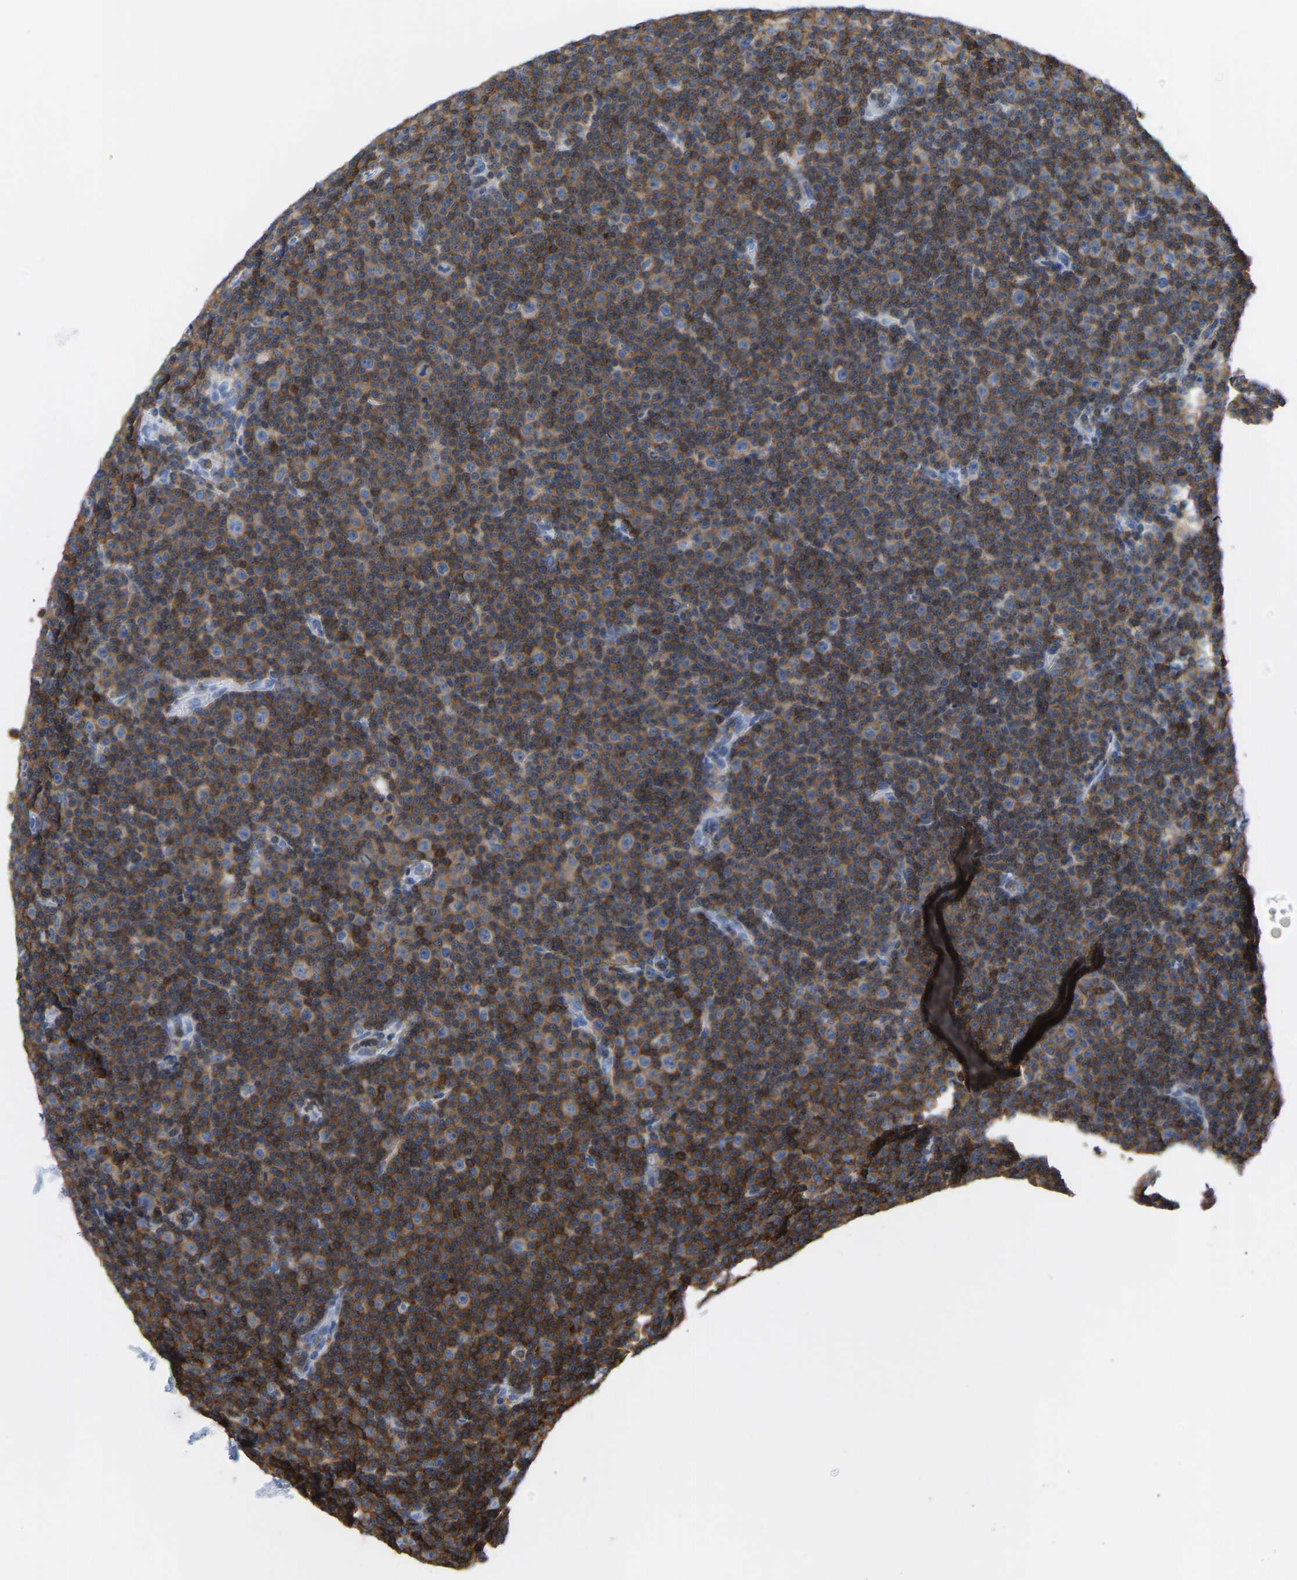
{"staining": {"intensity": "moderate", "quantity": ">75%", "location": "cytoplasmic/membranous"}, "tissue": "lymphoma", "cell_type": "Tumor cells", "image_type": "cancer", "snomed": [{"axis": "morphology", "description": "Malignant lymphoma, non-Hodgkin's type, Low grade"}, {"axis": "topography", "description": "Lymph node"}], "caption": "A histopathology image of human malignant lymphoma, non-Hodgkin's type (low-grade) stained for a protein reveals moderate cytoplasmic/membranous brown staining in tumor cells. The staining was performed using DAB, with brown indicating positive protein expression. Nuclei are stained blue with hematoxylin.", "gene": "EVL", "patient": {"sex": "female", "age": 67}}